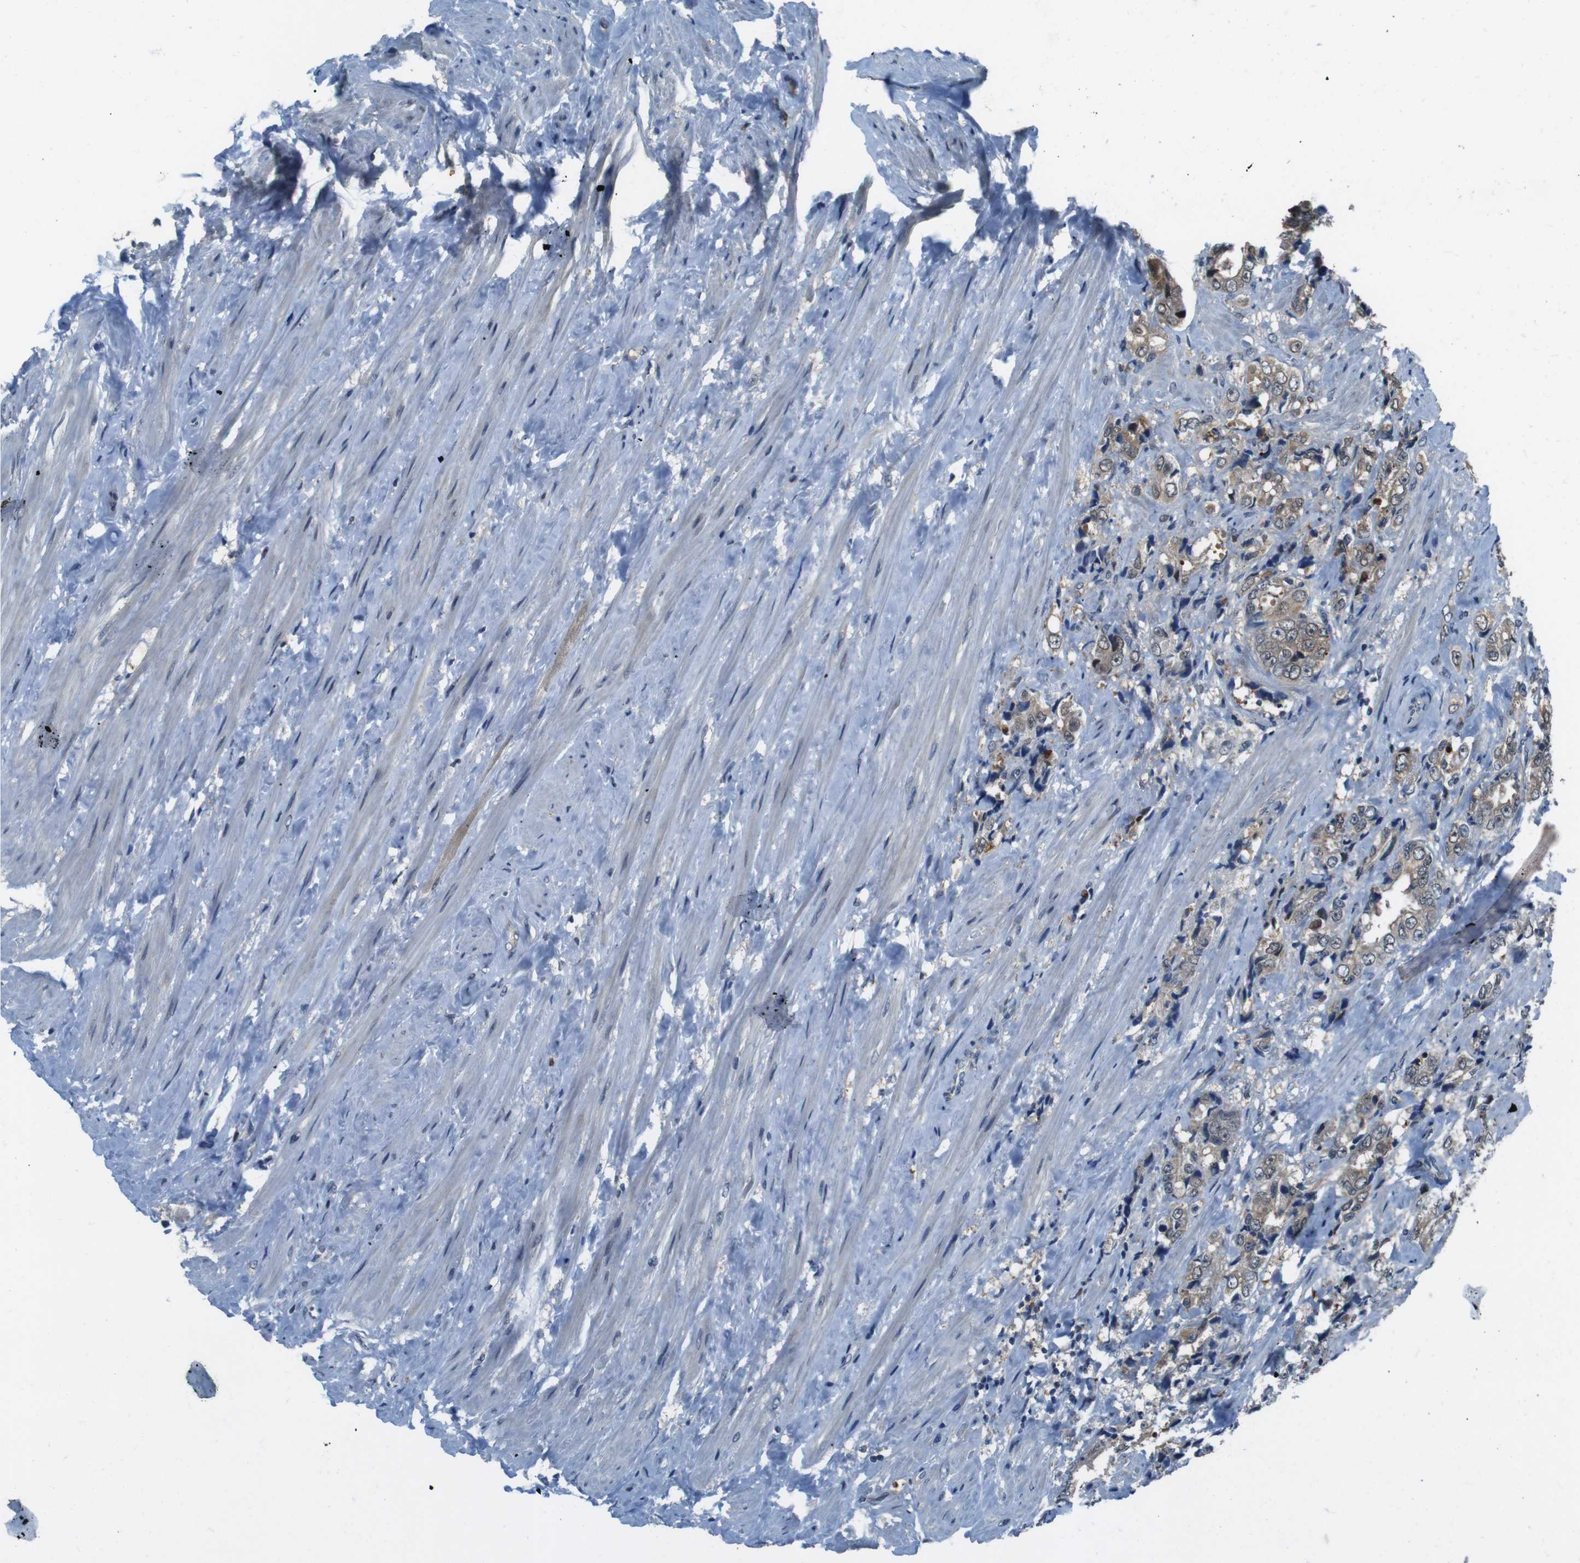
{"staining": {"intensity": "weak", "quantity": ">75%", "location": "cytoplasmic/membranous"}, "tissue": "prostate cancer", "cell_type": "Tumor cells", "image_type": "cancer", "snomed": [{"axis": "morphology", "description": "Adenocarcinoma, High grade"}, {"axis": "topography", "description": "Prostate"}], "caption": "Protein analysis of prostate high-grade adenocarcinoma tissue displays weak cytoplasmic/membranous staining in about >75% of tumor cells.", "gene": "LRP5", "patient": {"sex": "male", "age": 61}}